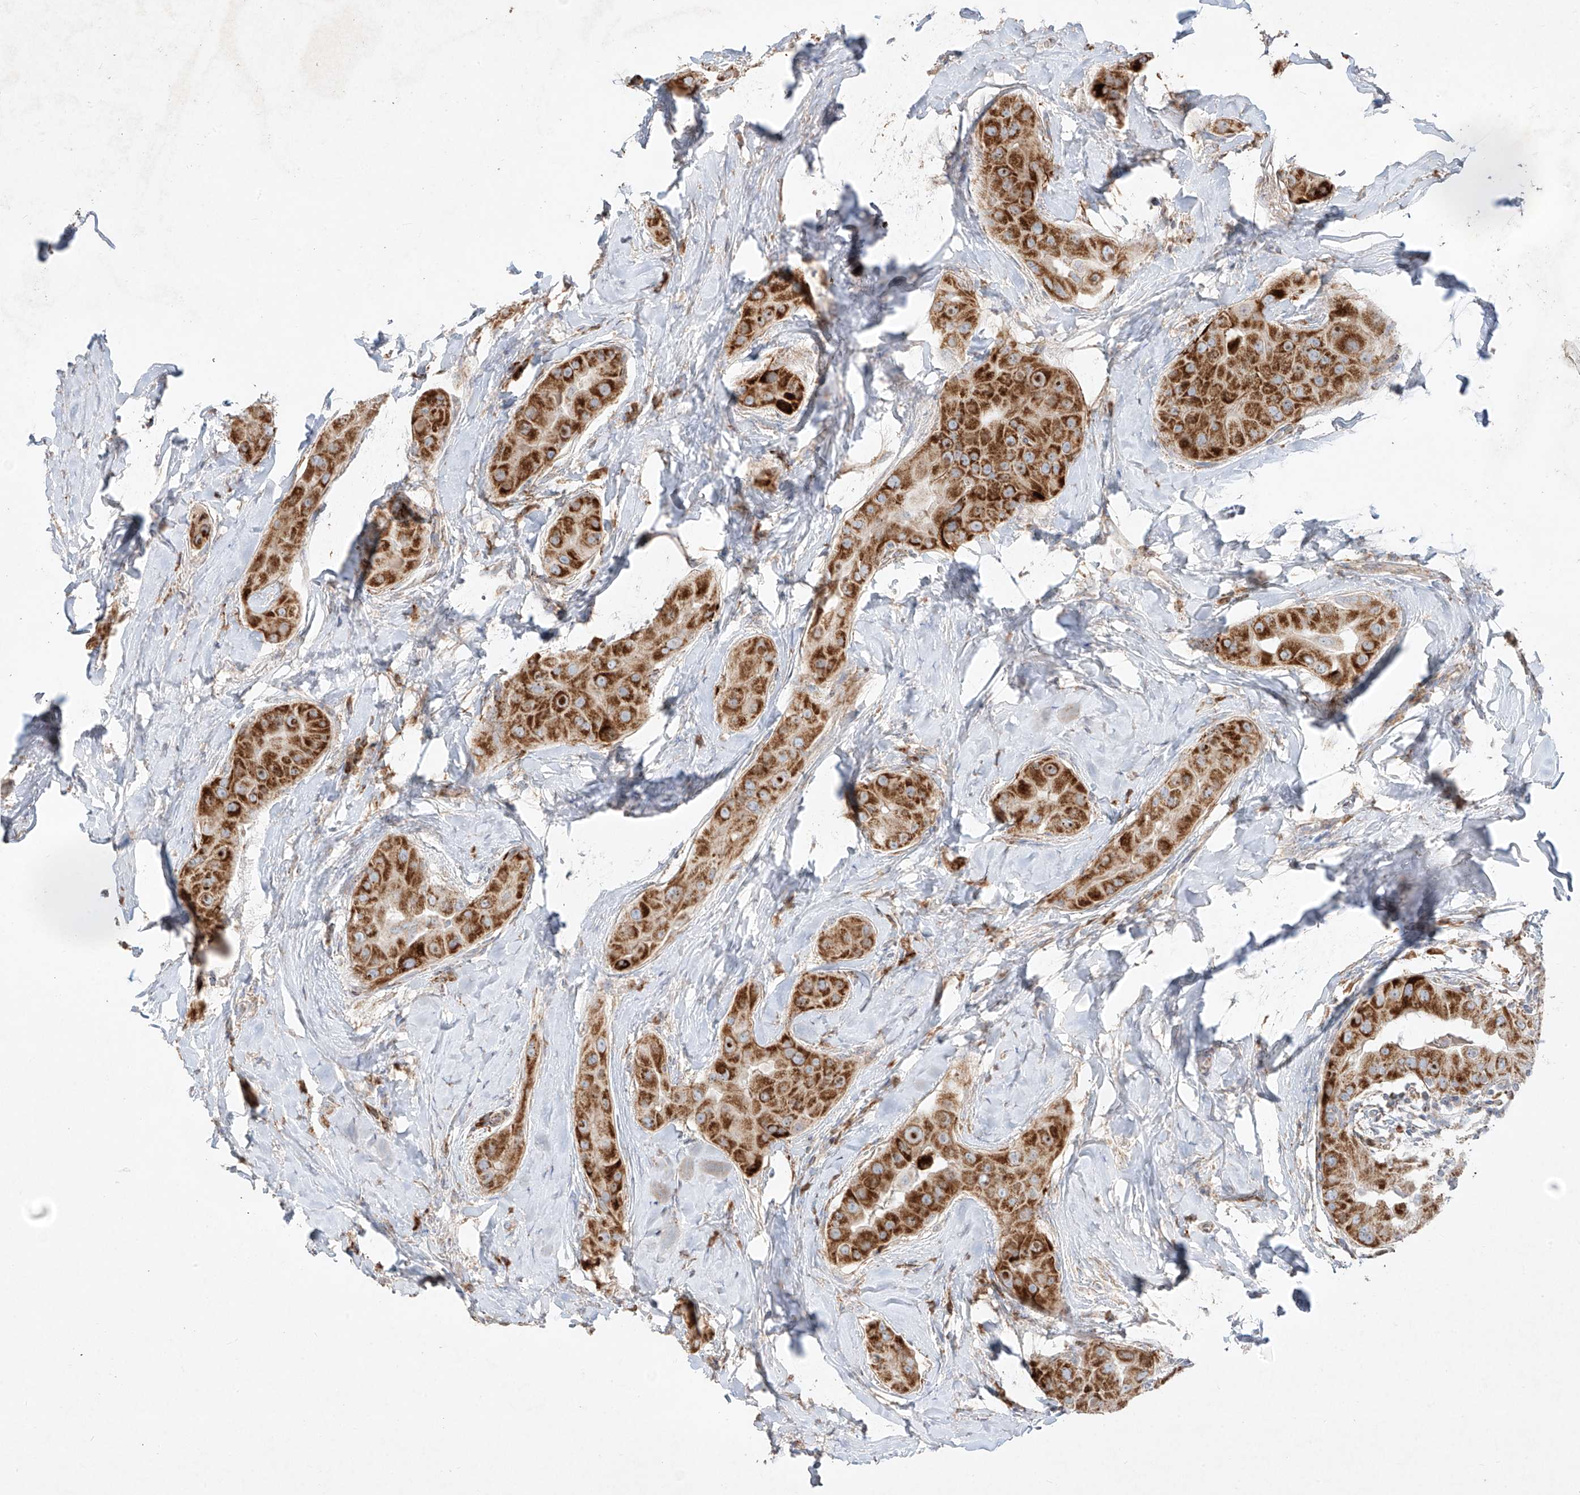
{"staining": {"intensity": "strong", "quantity": ">75%", "location": "cytoplasmic/membranous"}, "tissue": "thyroid cancer", "cell_type": "Tumor cells", "image_type": "cancer", "snomed": [{"axis": "morphology", "description": "Papillary adenocarcinoma, NOS"}, {"axis": "topography", "description": "Thyroid gland"}], "caption": "A brown stain highlights strong cytoplasmic/membranous staining of a protein in human thyroid cancer (papillary adenocarcinoma) tumor cells.", "gene": "COLGALT2", "patient": {"sex": "male", "age": 33}}